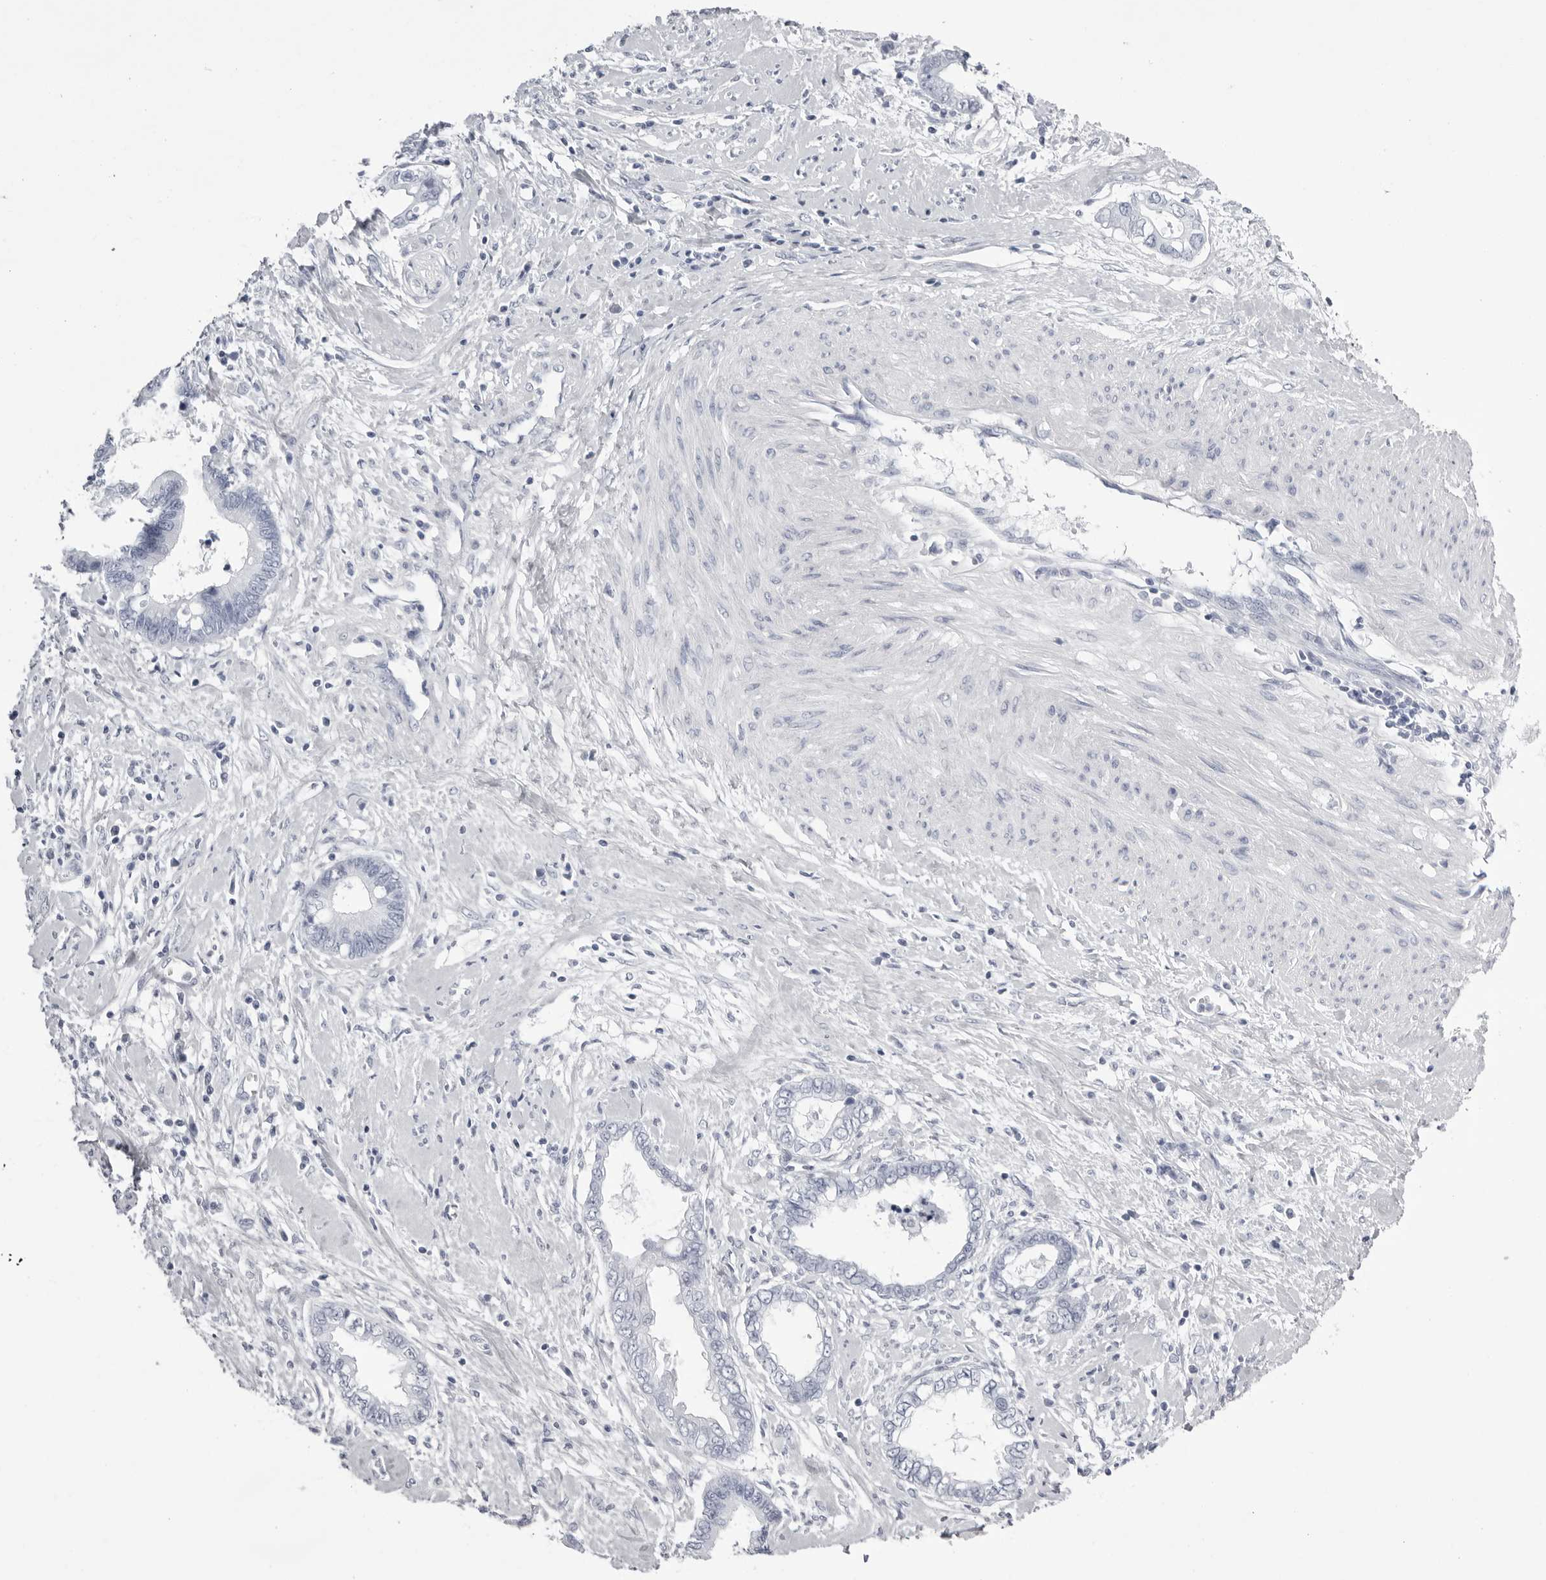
{"staining": {"intensity": "negative", "quantity": "none", "location": "none"}, "tissue": "cervical cancer", "cell_type": "Tumor cells", "image_type": "cancer", "snomed": [{"axis": "morphology", "description": "Adenocarcinoma, NOS"}, {"axis": "topography", "description": "Cervix"}], "caption": "A photomicrograph of human adenocarcinoma (cervical) is negative for staining in tumor cells.", "gene": "TMOD4", "patient": {"sex": "female", "age": 44}}